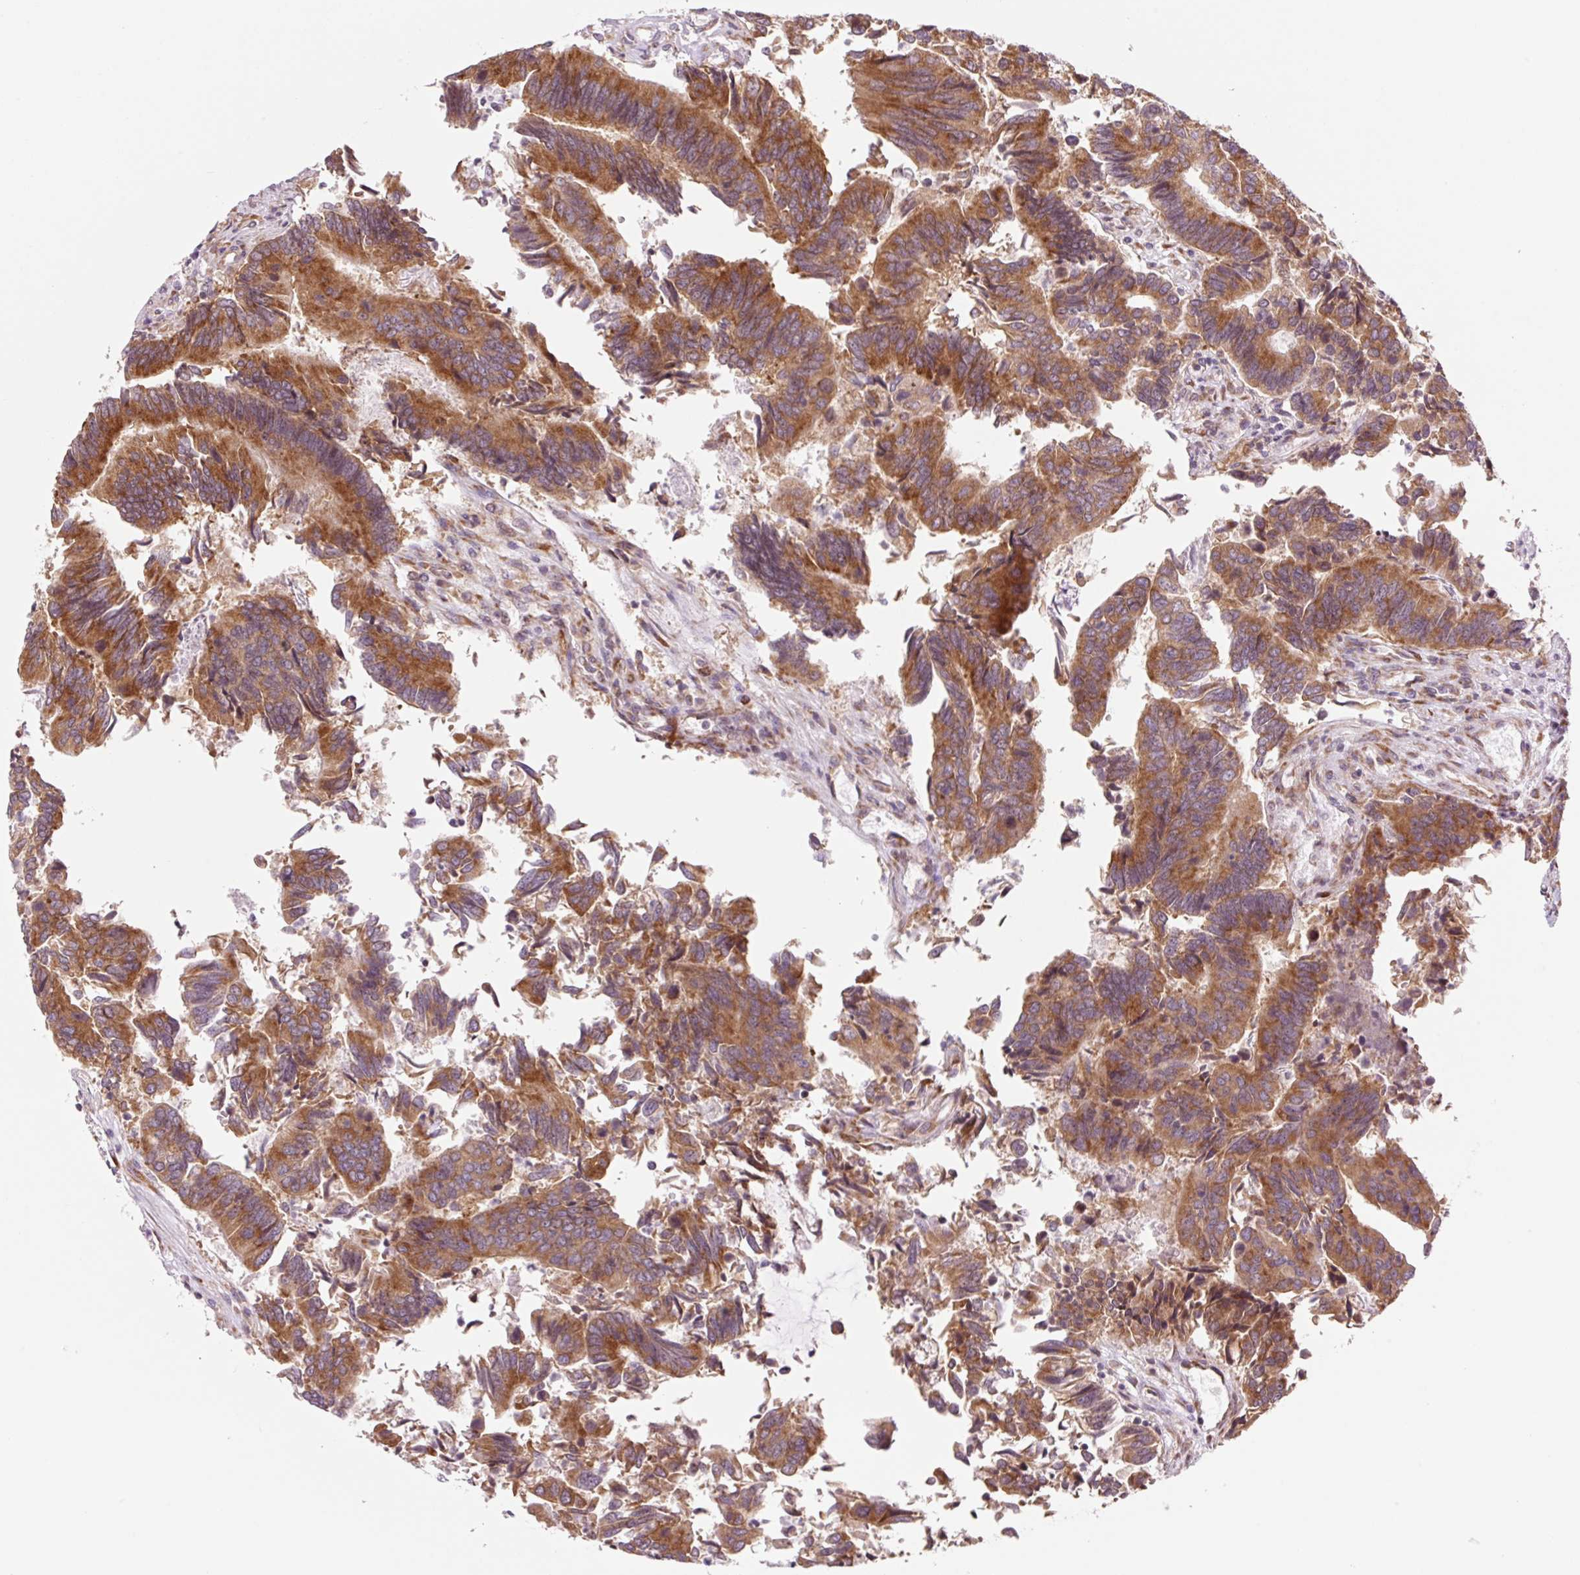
{"staining": {"intensity": "strong", "quantity": ">75%", "location": "cytoplasmic/membranous"}, "tissue": "colorectal cancer", "cell_type": "Tumor cells", "image_type": "cancer", "snomed": [{"axis": "morphology", "description": "Adenocarcinoma, NOS"}, {"axis": "topography", "description": "Colon"}], "caption": "Colorectal cancer (adenocarcinoma) stained with IHC demonstrates strong cytoplasmic/membranous expression in about >75% of tumor cells.", "gene": "RPL41", "patient": {"sex": "female", "age": 67}}